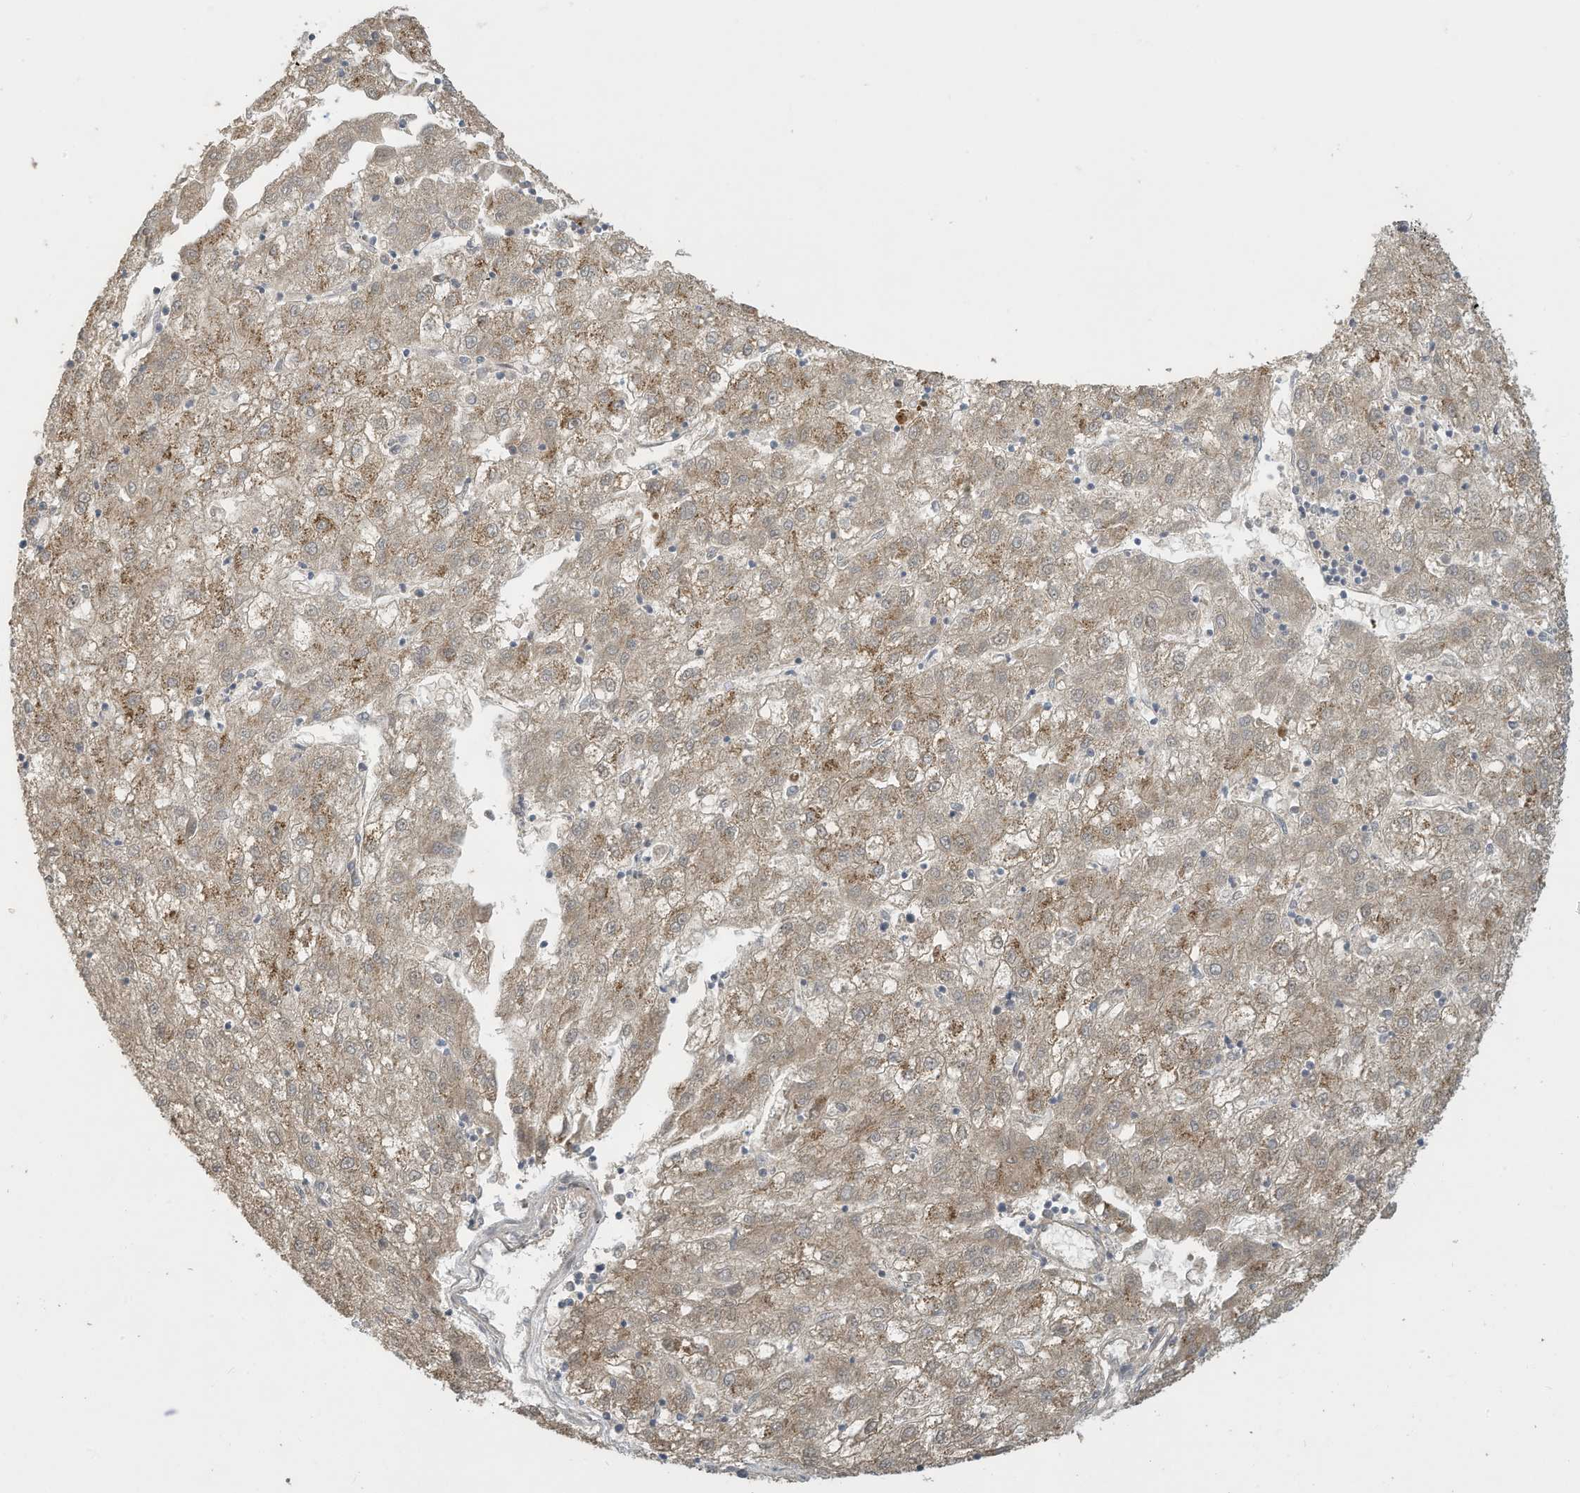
{"staining": {"intensity": "weak", "quantity": ">75%", "location": "cytoplasmic/membranous"}, "tissue": "liver cancer", "cell_type": "Tumor cells", "image_type": "cancer", "snomed": [{"axis": "morphology", "description": "Carcinoma, Hepatocellular, NOS"}, {"axis": "topography", "description": "Liver"}], "caption": "Liver cancer (hepatocellular carcinoma) stained with DAB (3,3'-diaminobenzidine) IHC reveals low levels of weak cytoplasmic/membranous expression in about >75% of tumor cells.", "gene": "ADI1", "patient": {"sex": "male", "age": 72}}